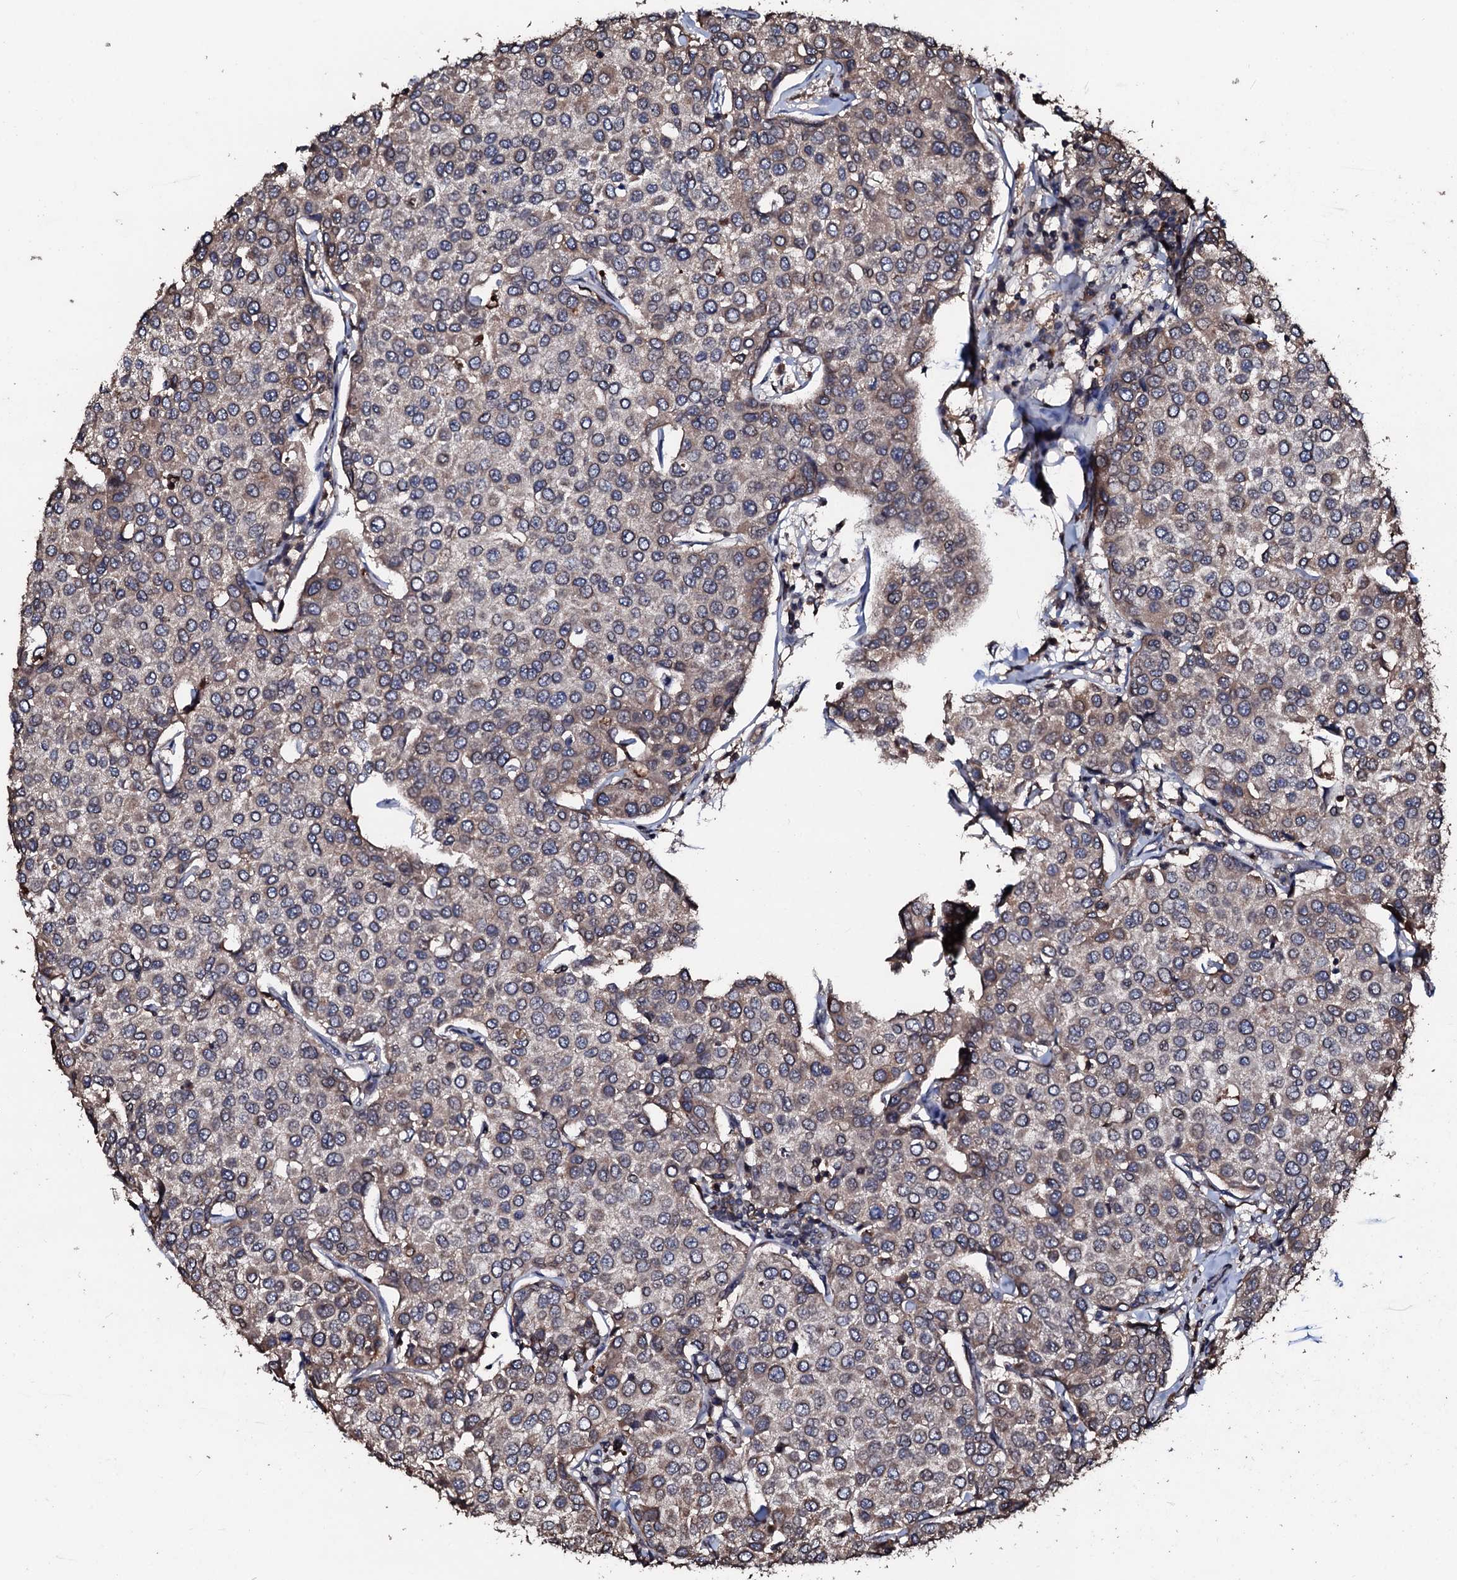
{"staining": {"intensity": "moderate", "quantity": "25%-75%", "location": "cytoplasmic/membranous"}, "tissue": "breast cancer", "cell_type": "Tumor cells", "image_type": "cancer", "snomed": [{"axis": "morphology", "description": "Duct carcinoma"}, {"axis": "topography", "description": "Breast"}], "caption": "Immunohistochemistry (IHC) (DAB (3,3'-diaminobenzidine)) staining of human breast cancer displays moderate cytoplasmic/membranous protein expression in approximately 25%-75% of tumor cells.", "gene": "SDHAF2", "patient": {"sex": "female", "age": 55}}